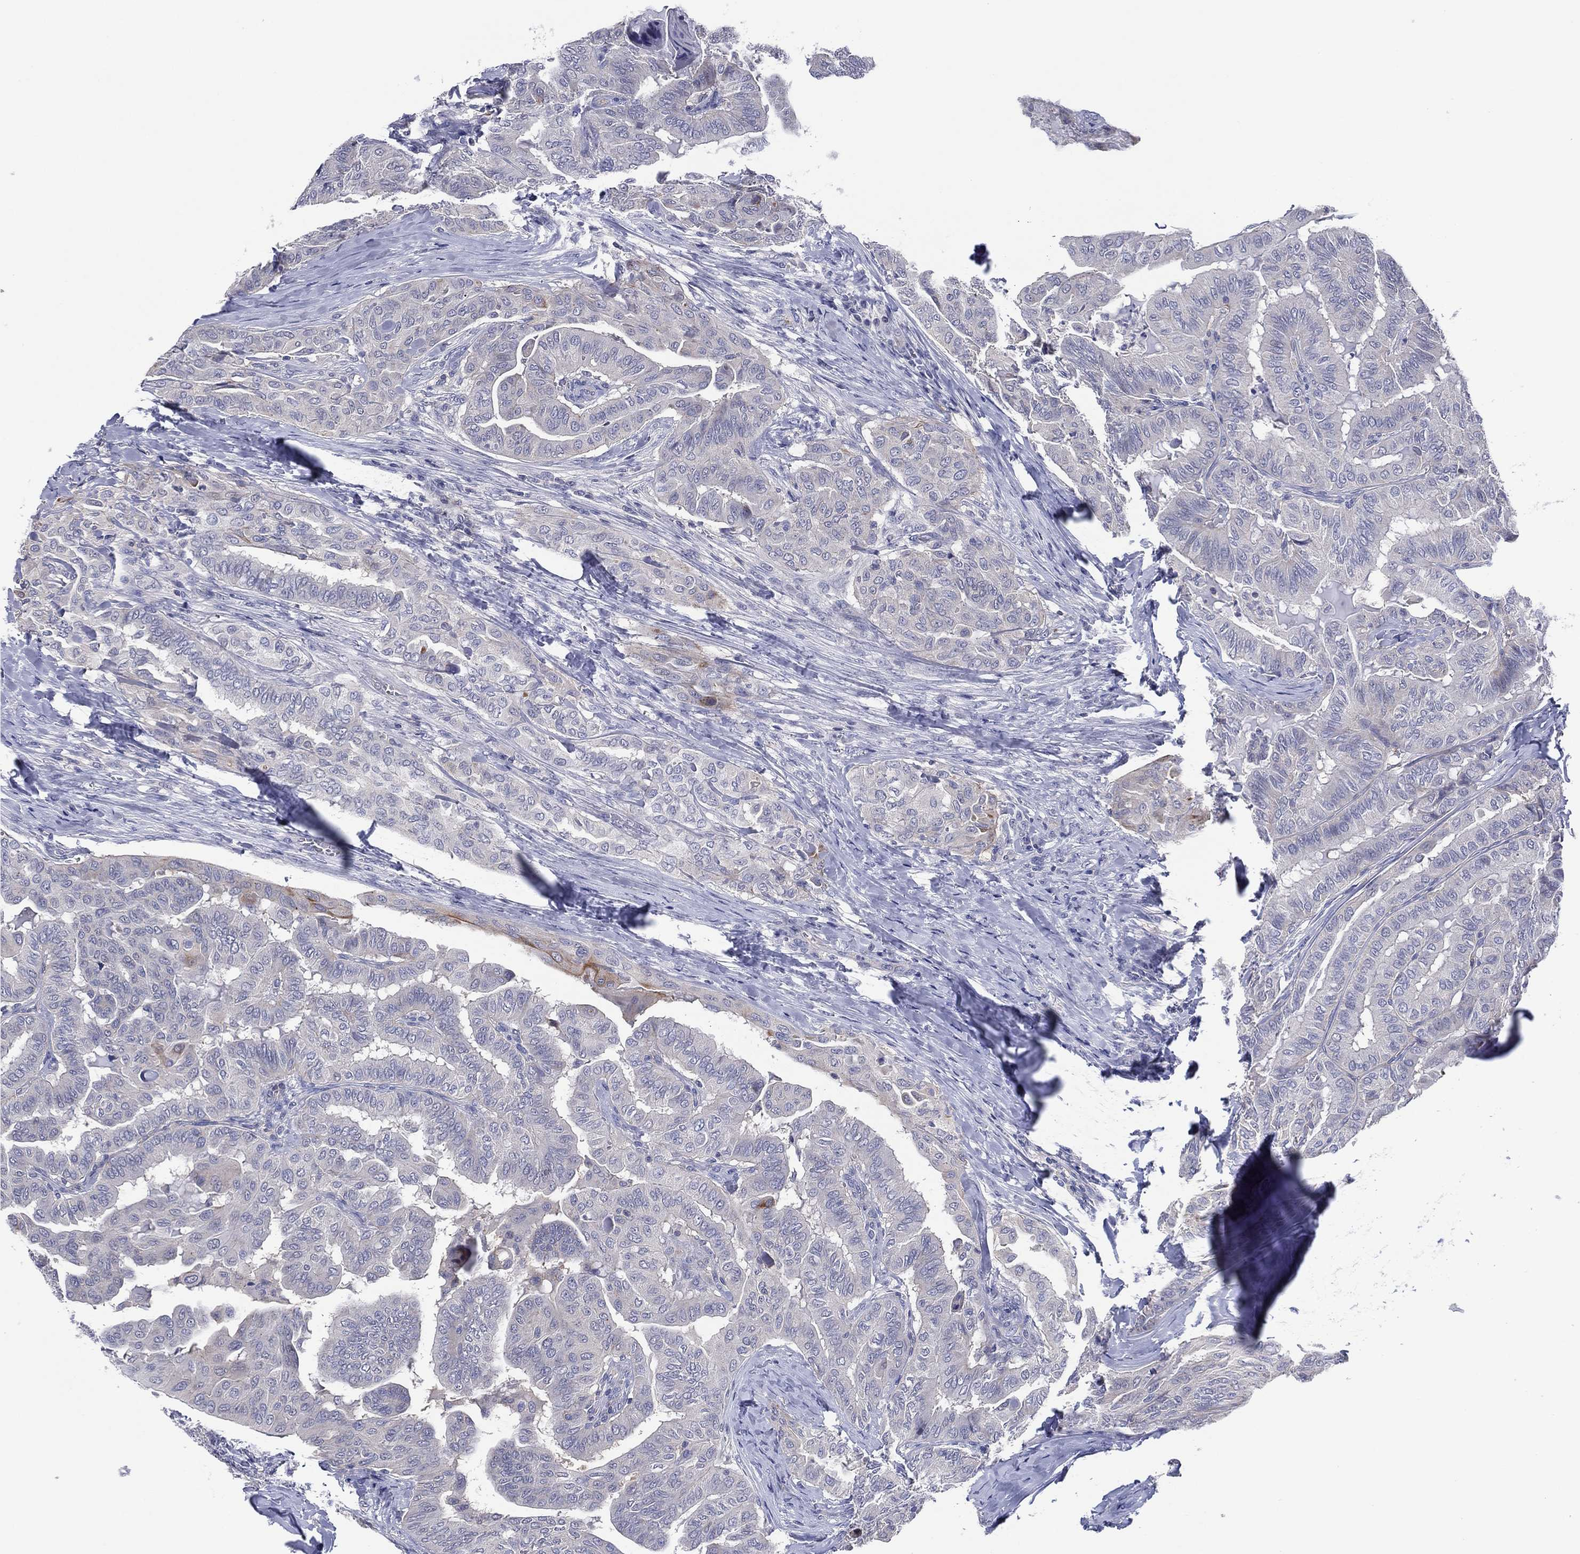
{"staining": {"intensity": "negative", "quantity": "none", "location": "none"}, "tissue": "thyroid cancer", "cell_type": "Tumor cells", "image_type": "cancer", "snomed": [{"axis": "morphology", "description": "Papillary adenocarcinoma, NOS"}, {"axis": "topography", "description": "Thyroid gland"}], "caption": "An image of papillary adenocarcinoma (thyroid) stained for a protein displays no brown staining in tumor cells.", "gene": "TRIM31", "patient": {"sex": "female", "age": 68}}